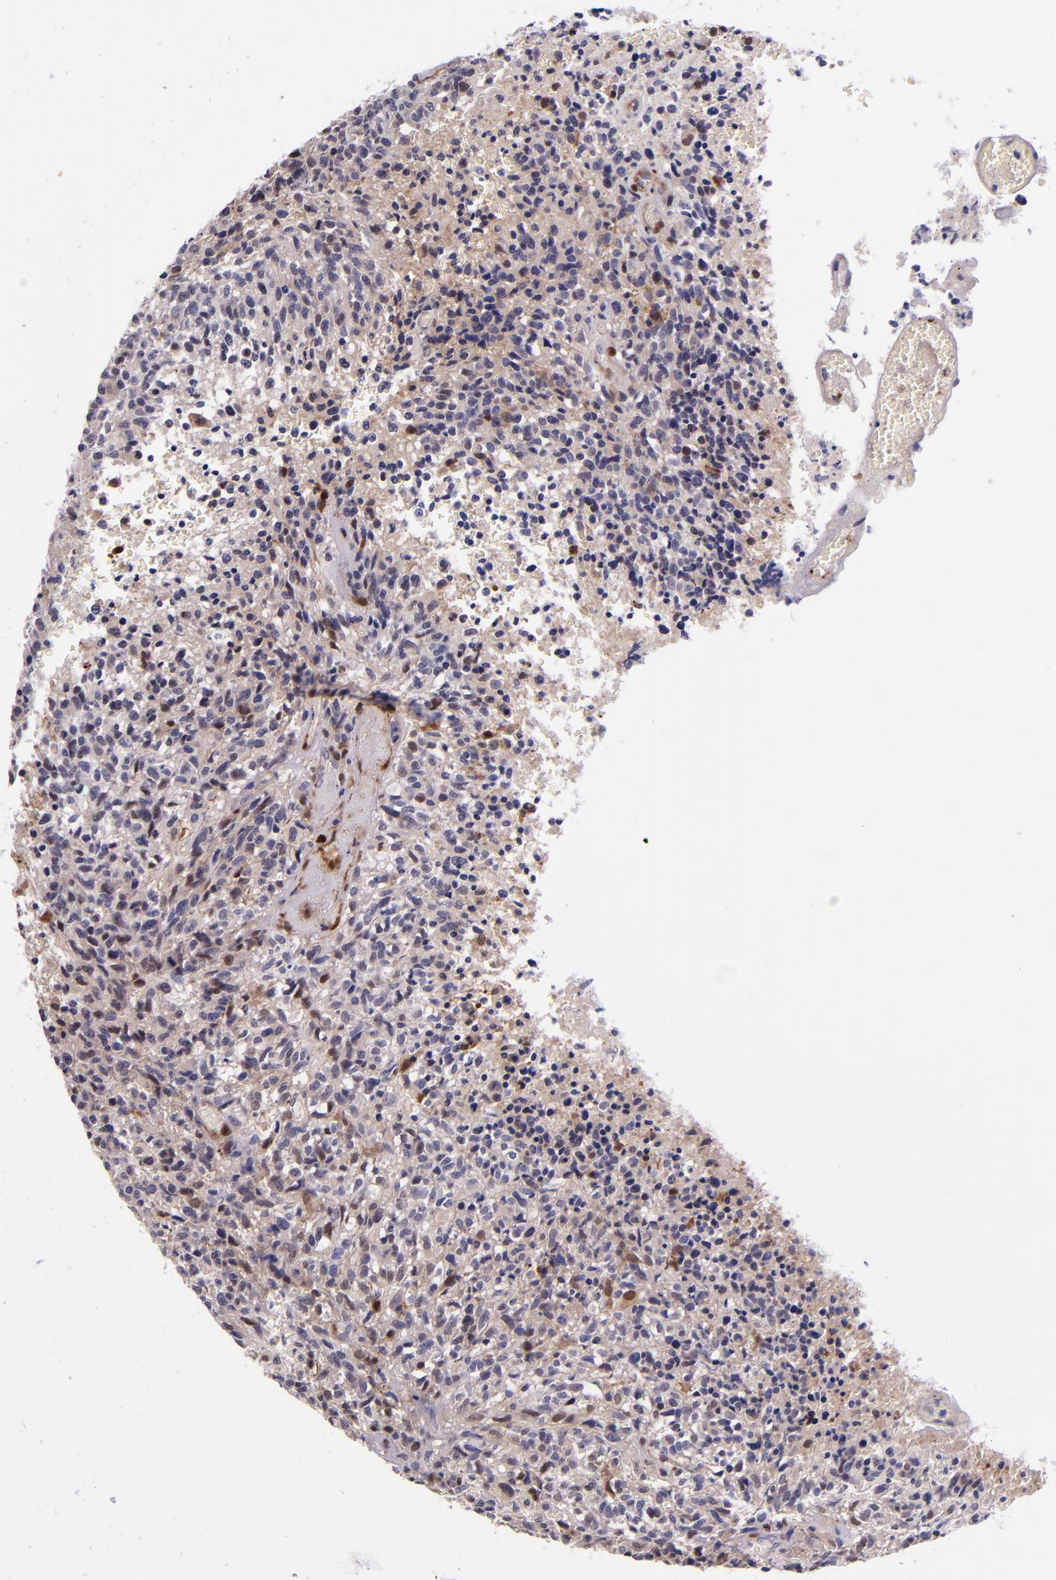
{"staining": {"intensity": "weak", "quantity": "25%-75%", "location": "cytoplasmic/membranous"}, "tissue": "glioma", "cell_type": "Tumor cells", "image_type": "cancer", "snomed": [{"axis": "morphology", "description": "Glioma, malignant, High grade"}, {"axis": "topography", "description": "Brain"}], "caption": "Human glioma stained with a brown dye demonstrates weak cytoplasmic/membranous positive positivity in about 25%-75% of tumor cells.", "gene": "LGALS1", "patient": {"sex": "male", "age": 36}}